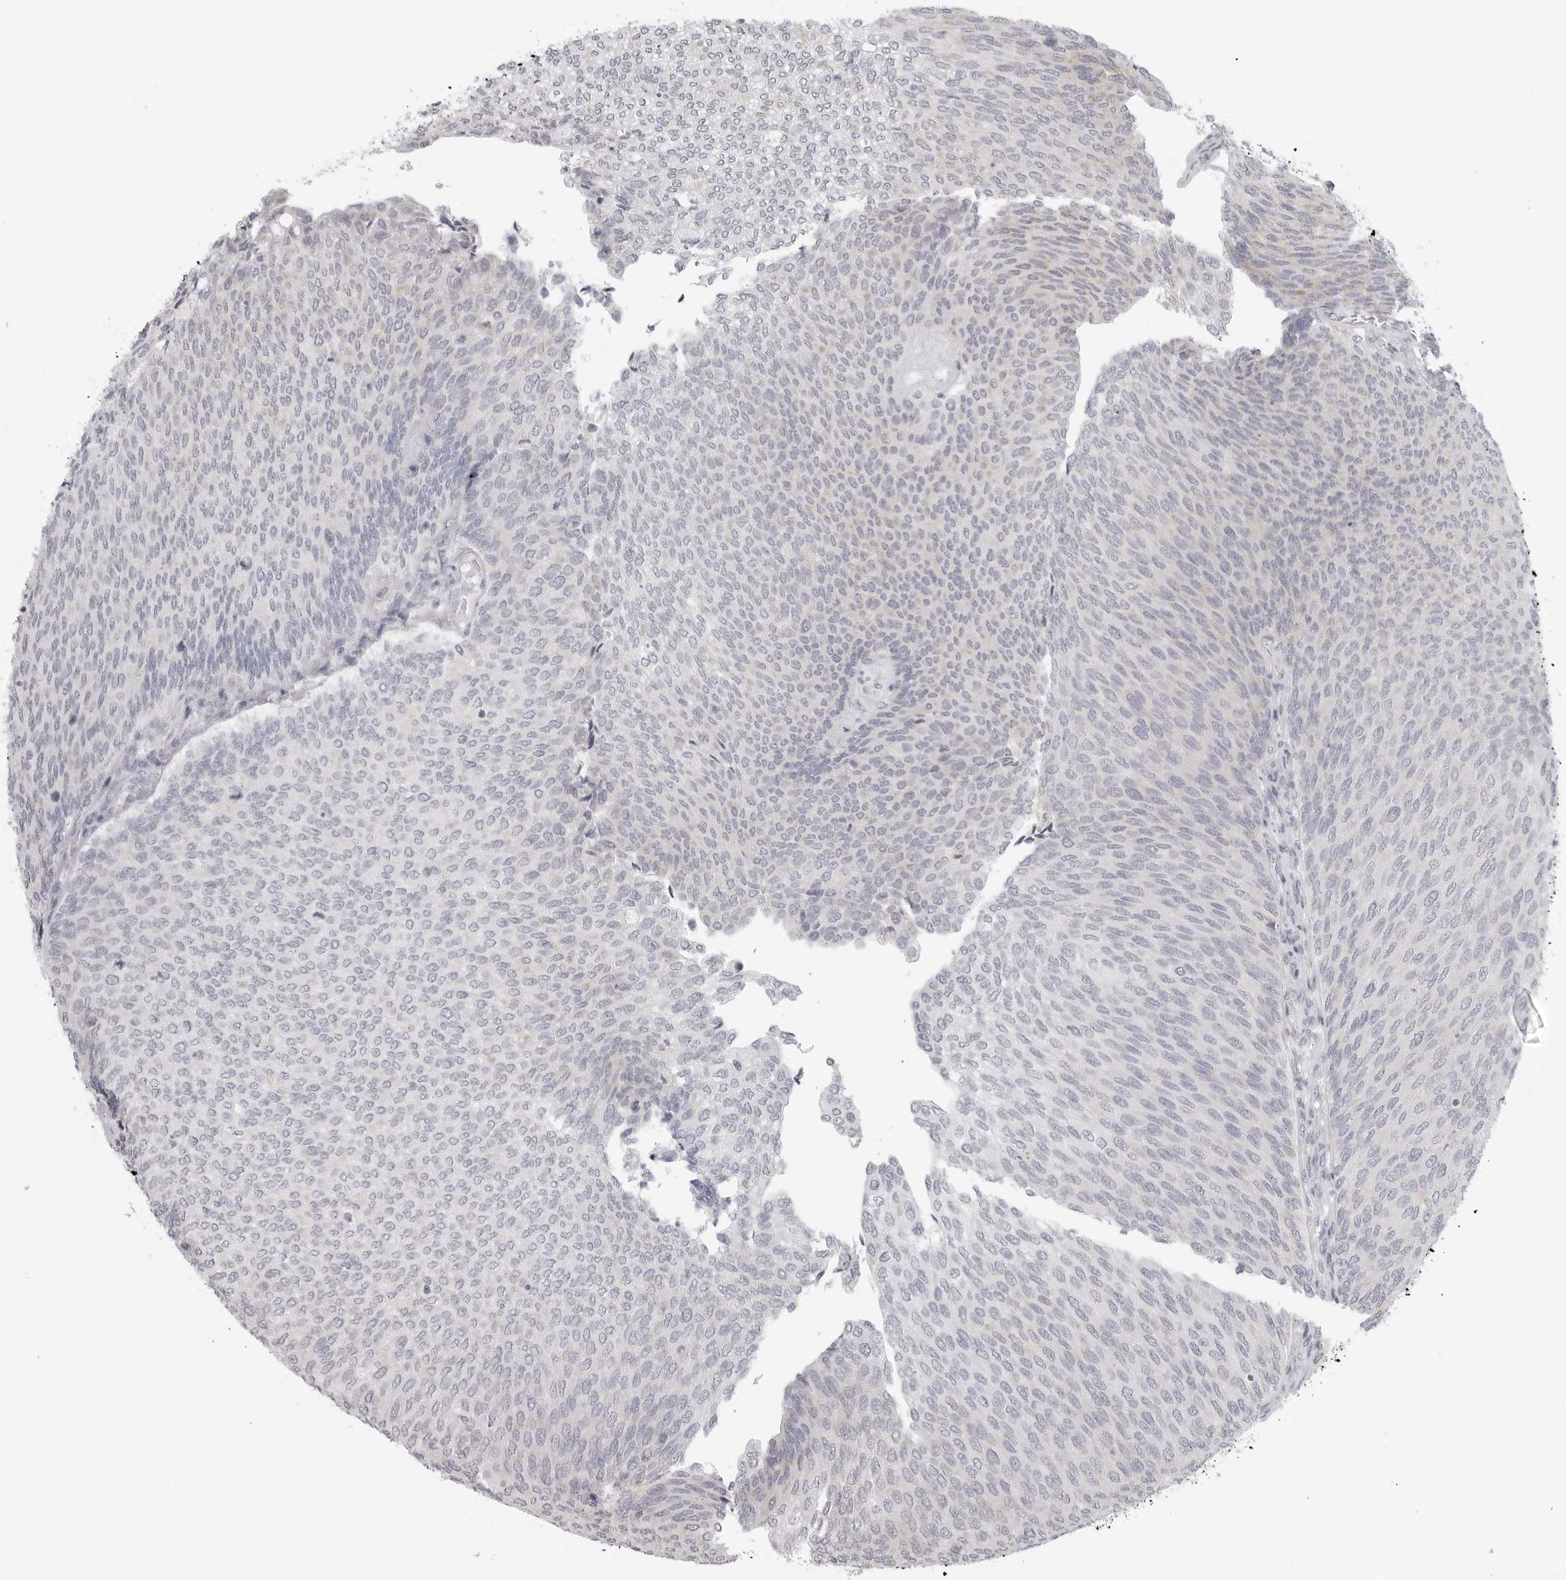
{"staining": {"intensity": "negative", "quantity": "none", "location": "none"}, "tissue": "urothelial cancer", "cell_type": "Tumor cells", "image_type": "cancer", "snomed": [{"axis": "morphology", "description": "Urothelial carcinoma, Low grade"}, {"axis": "topography", "description": "Urinary bladder"}], "caption": "The histopathology image reveals no significant expression in tumor cells of urothelial cancer.", "gene": "MAP7D1", "patient": {"sex": "female", "age": 79}}